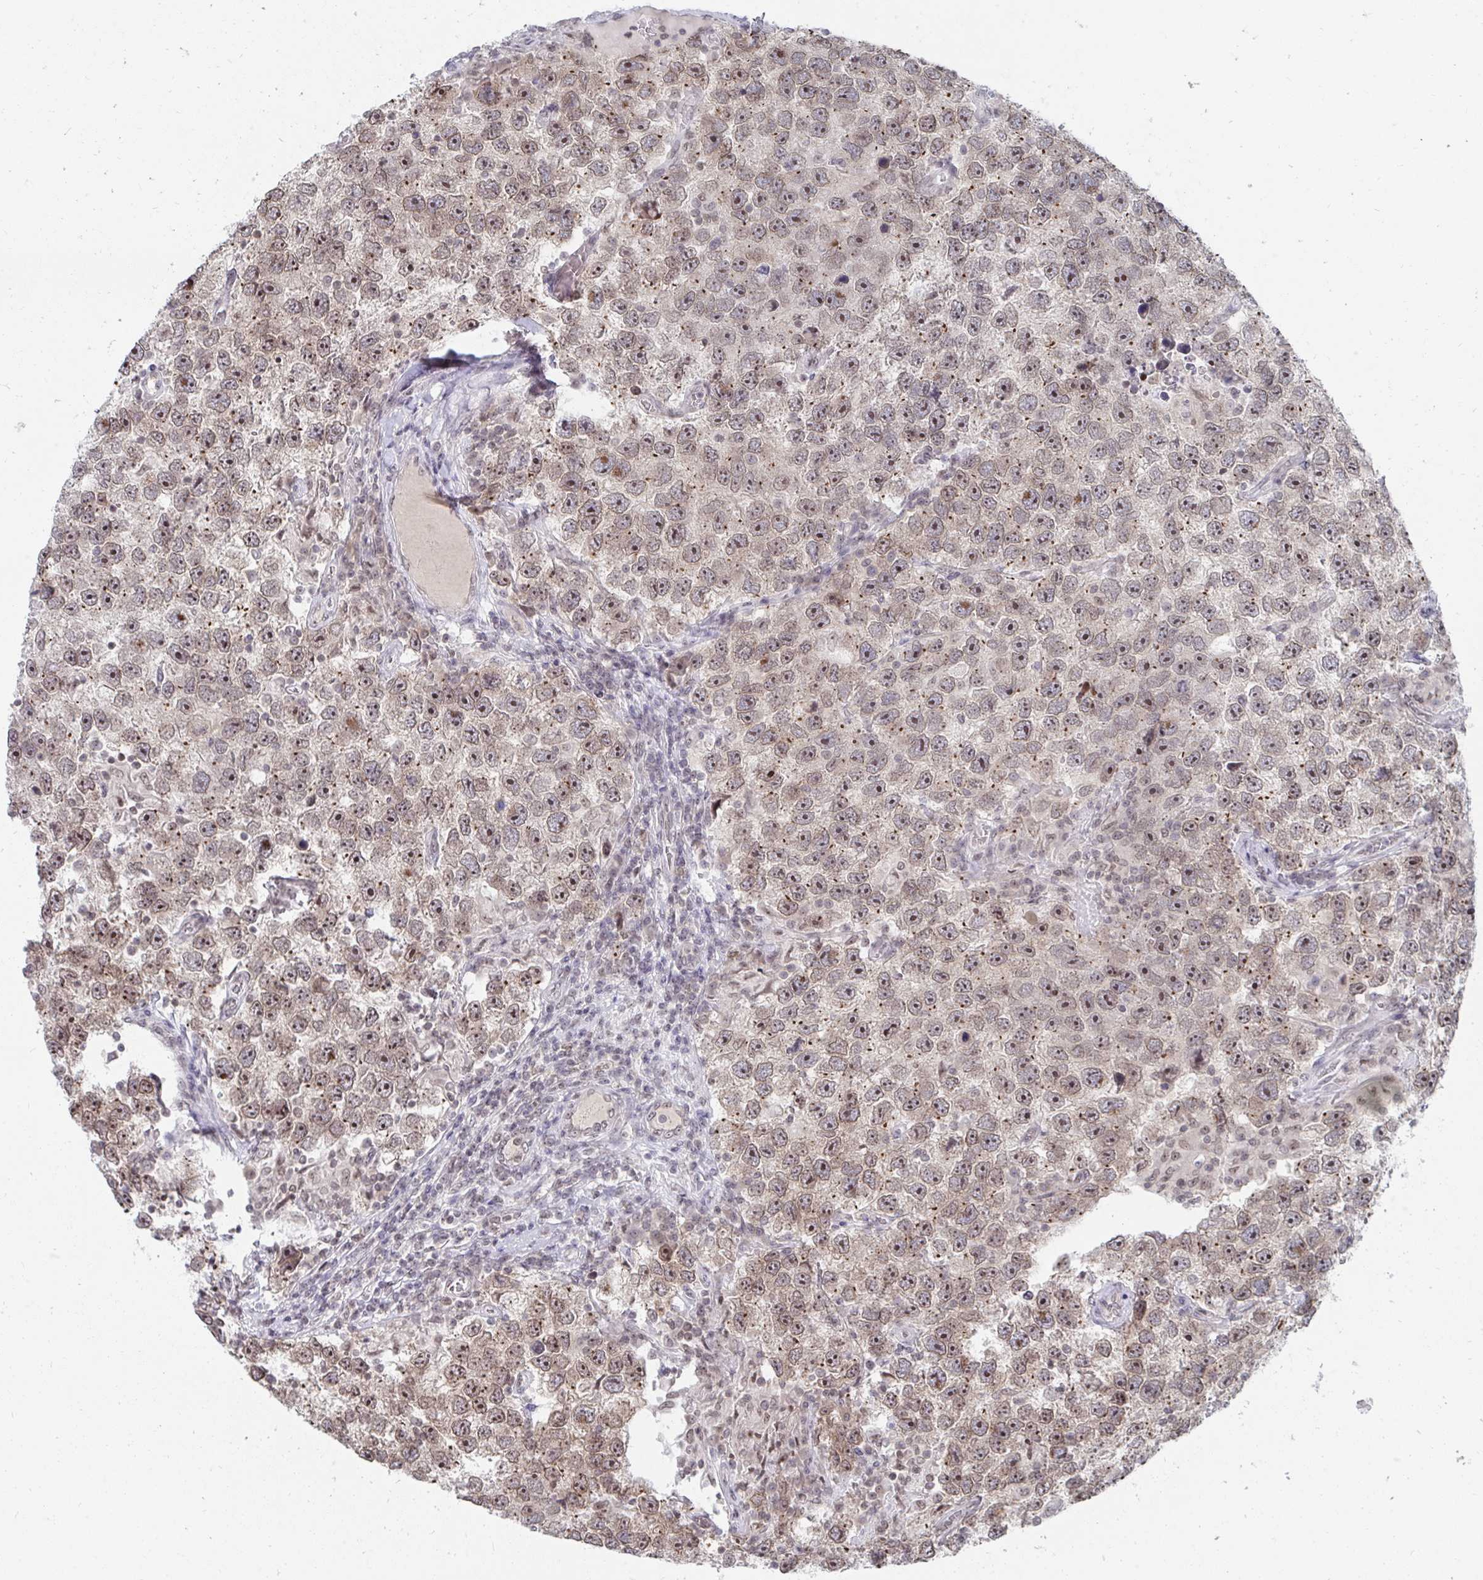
{"staining": {"intensity": "moderate", "quantity": ">75%", "location": "nuclear"}, "tissue": "testis cancer", "cell_type": "Tumor cells", "image_type": "cancer", "snomed": [{"axis": "morphology", "description": "Seminoma, NOS"}, {"axis": "topography", "description": "Testis"}], "caption": "Protein analysis of testis cancer (seminoma) tissue exhibits moderate nuclear expression in about >75% of tumor cells.", "gene": "TRIP12", "patient": {"sex": "male", "age": 26}}